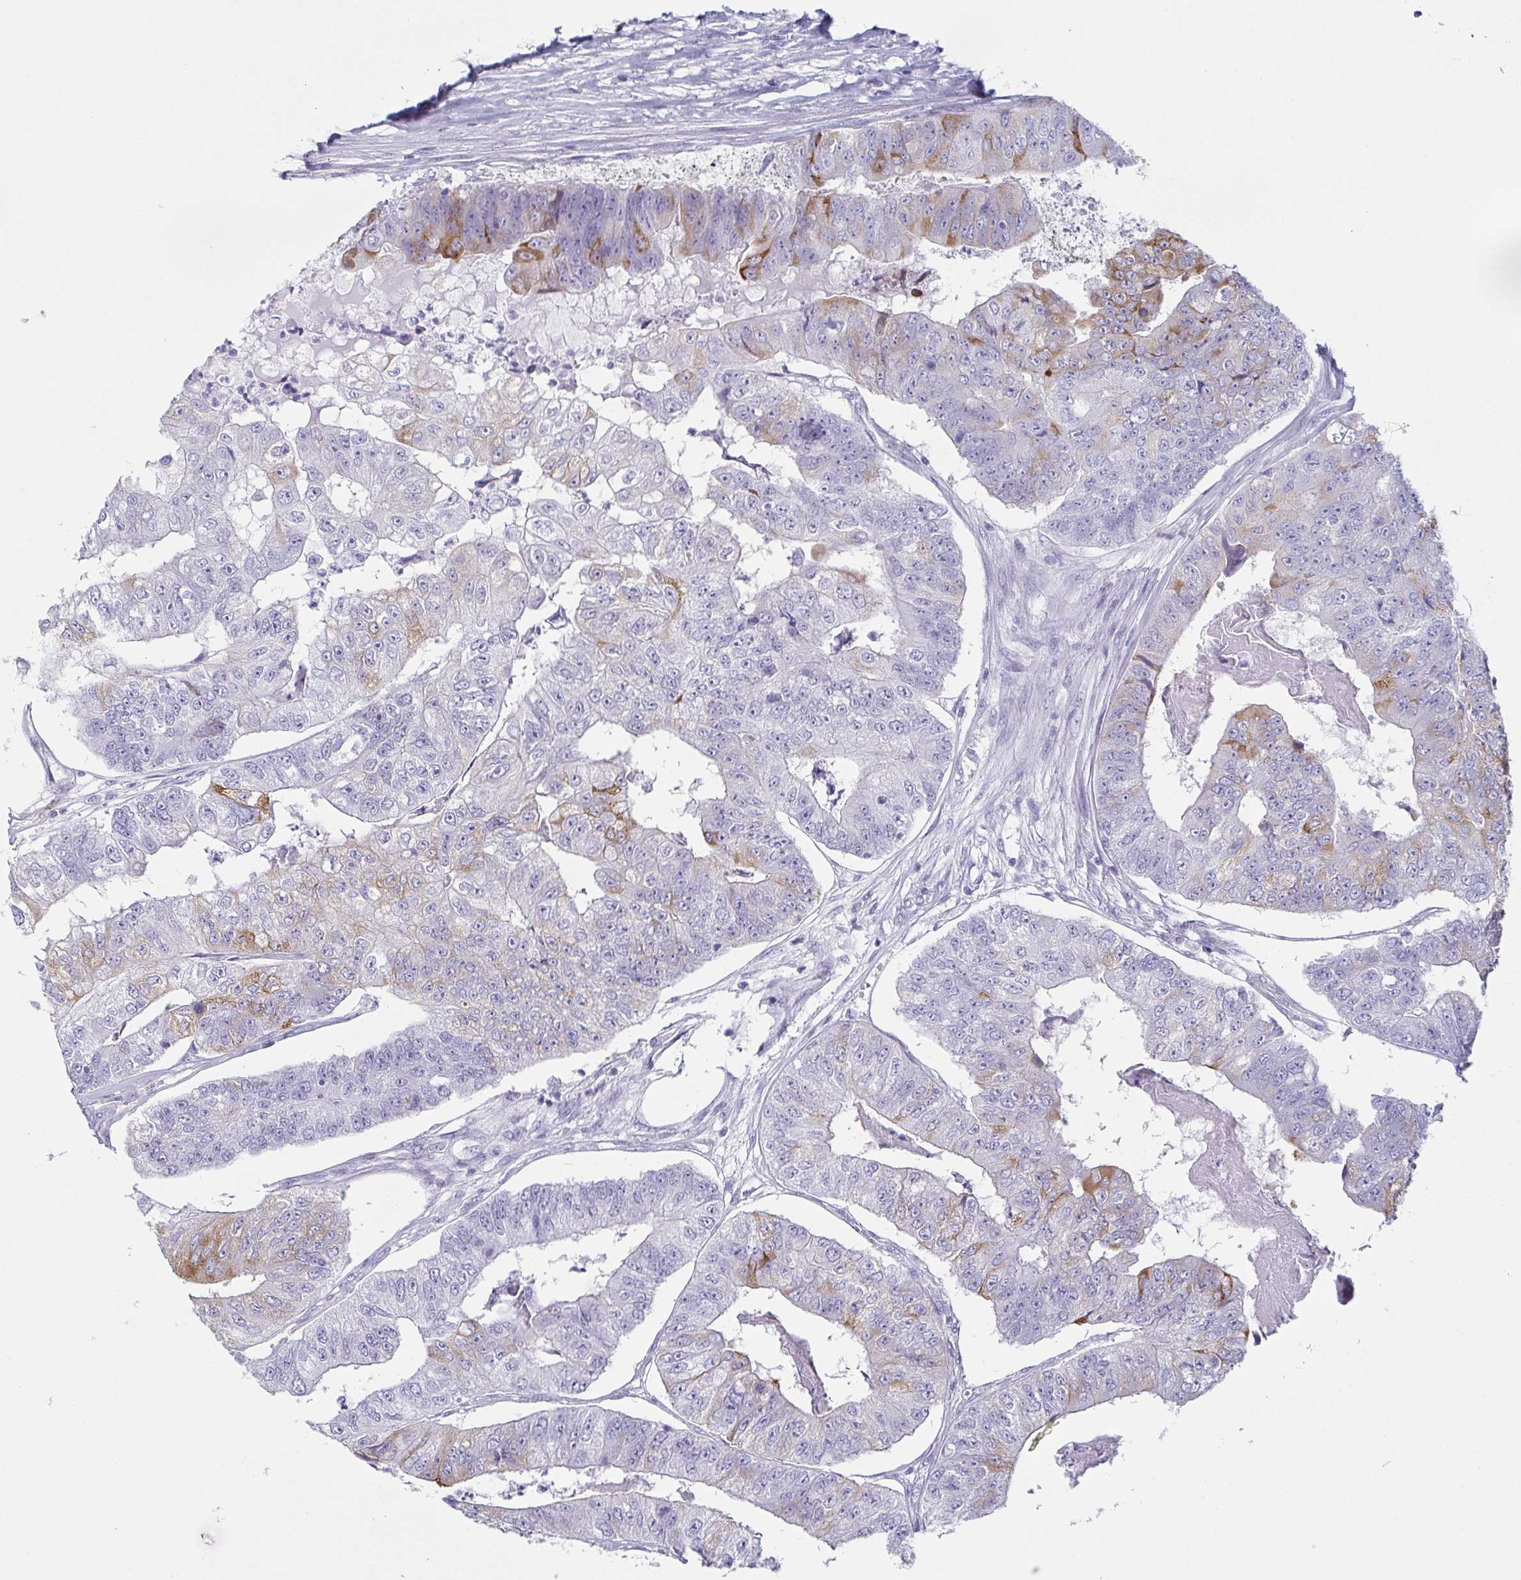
{"staining": {"intensity": "moderate", "quantity": "<25%", "location": "cytoplasmic/membranous"}, "tissue": "colorectal cancer", "cell_type": "Tumor cells", "image_type": "cancer", "snomed": [{"axis": "morphology", "description": "Adenocarcinoma, NOS"}, {"axis": "topography", "description": "Colon"}], "caption": "Protein staining by IHC demonstrates moderate cytoplasmic/membranous staining in about <25% of tumor cells in colorectal cancer.", "gene": "PRR4", "patient": {"sex": "female", "age": 67}}